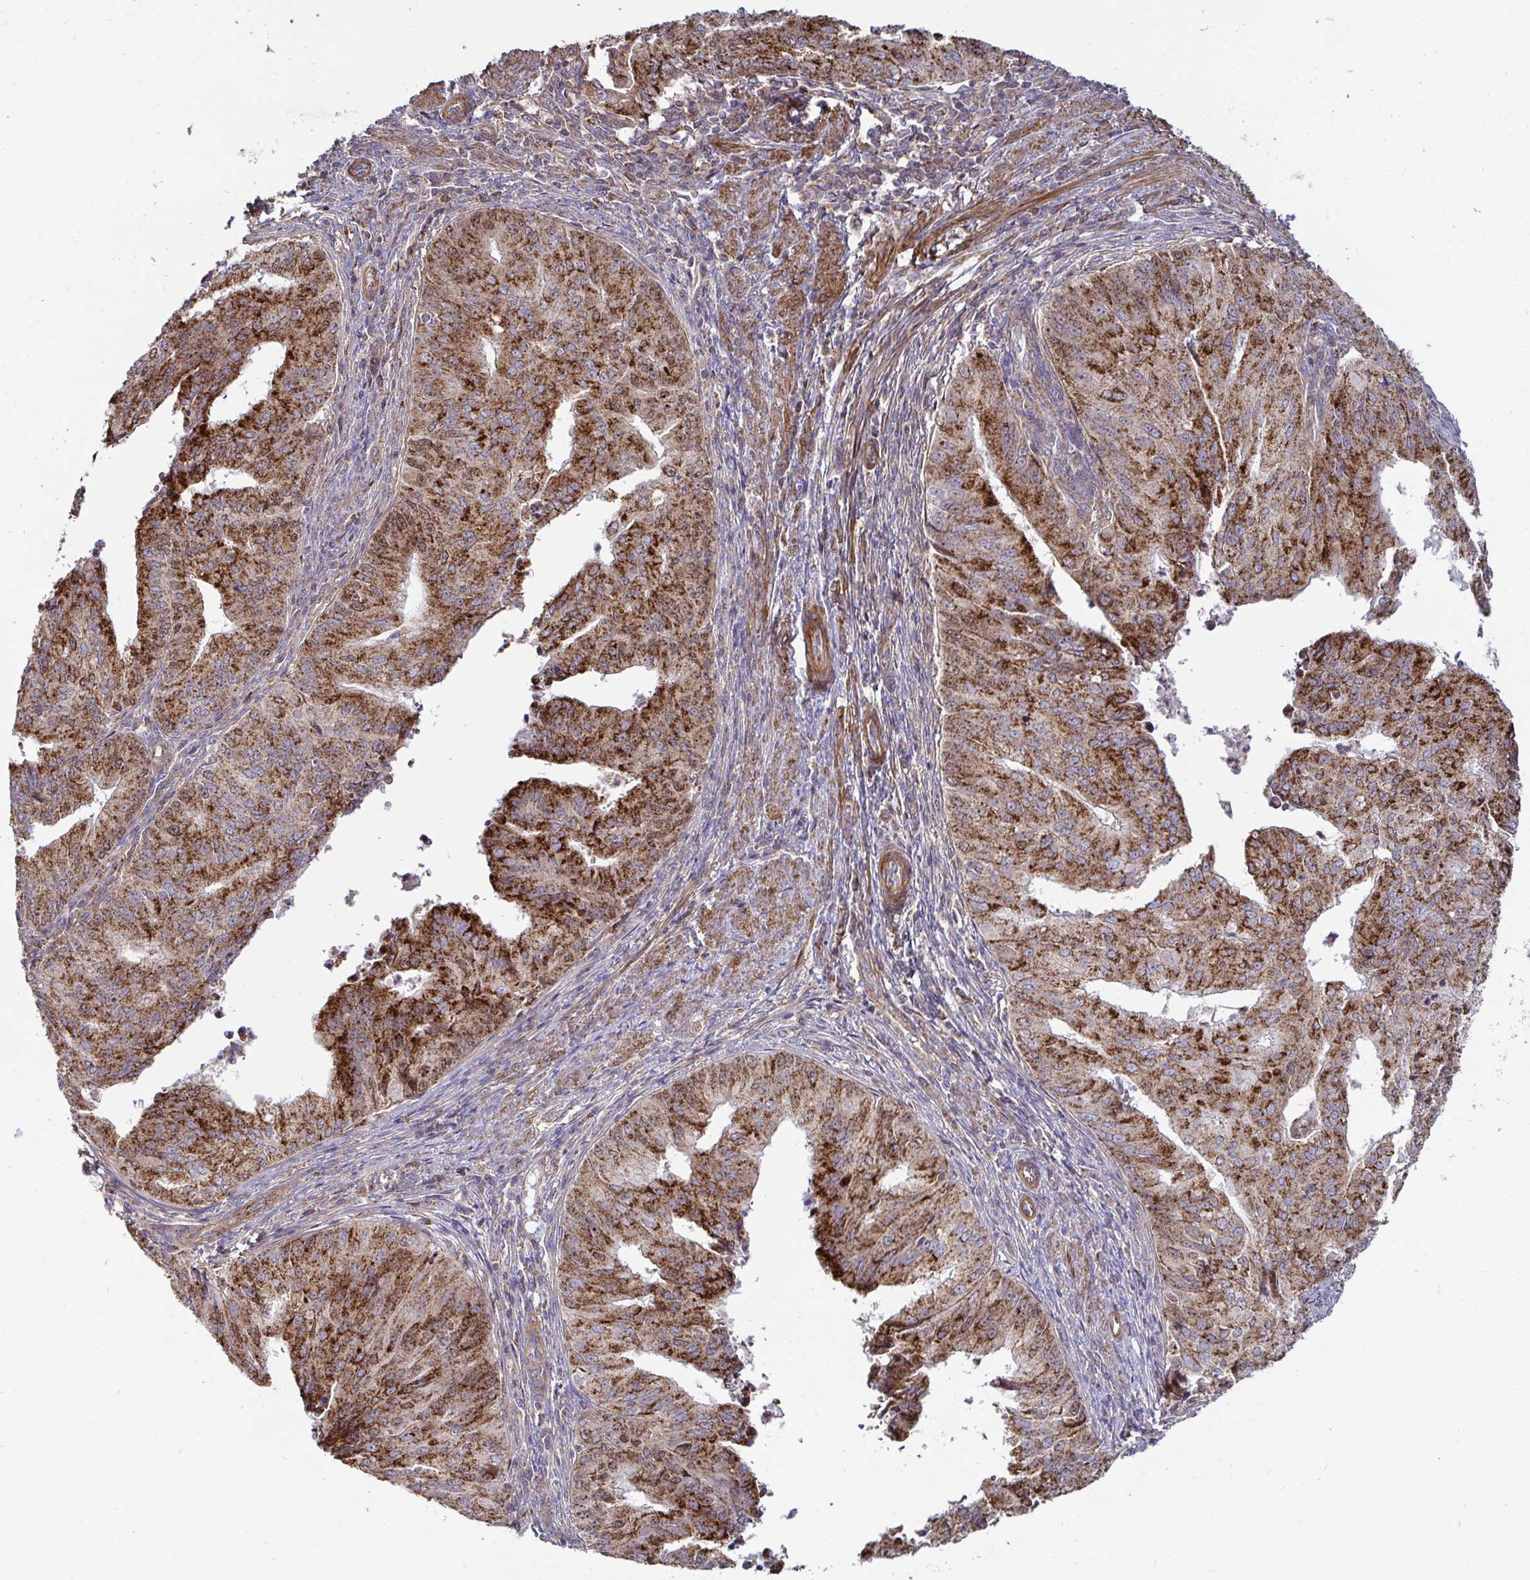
{"staining": {"intensity": "strong", "quantity": ">75%", "location": "cytoplasmic/membranous"}, "tissue": "endometrial cancer", "cell_type": "Tumor cells", "image_type": "cancer", "snomed": [{"axis": "morphology", "description": "Adenocarcinoma, NOS"}, {"axis": "topography", "description": "Endometrium"}], "caption": "Human endometrial adenocarcinoma stained for a protein (brown) demonstrates strong cytoplasmic/membranous positive staining in about >75% of tumor cells.", "gene": "SPRY1", "patient": {"sex": "female", "age": 50}}